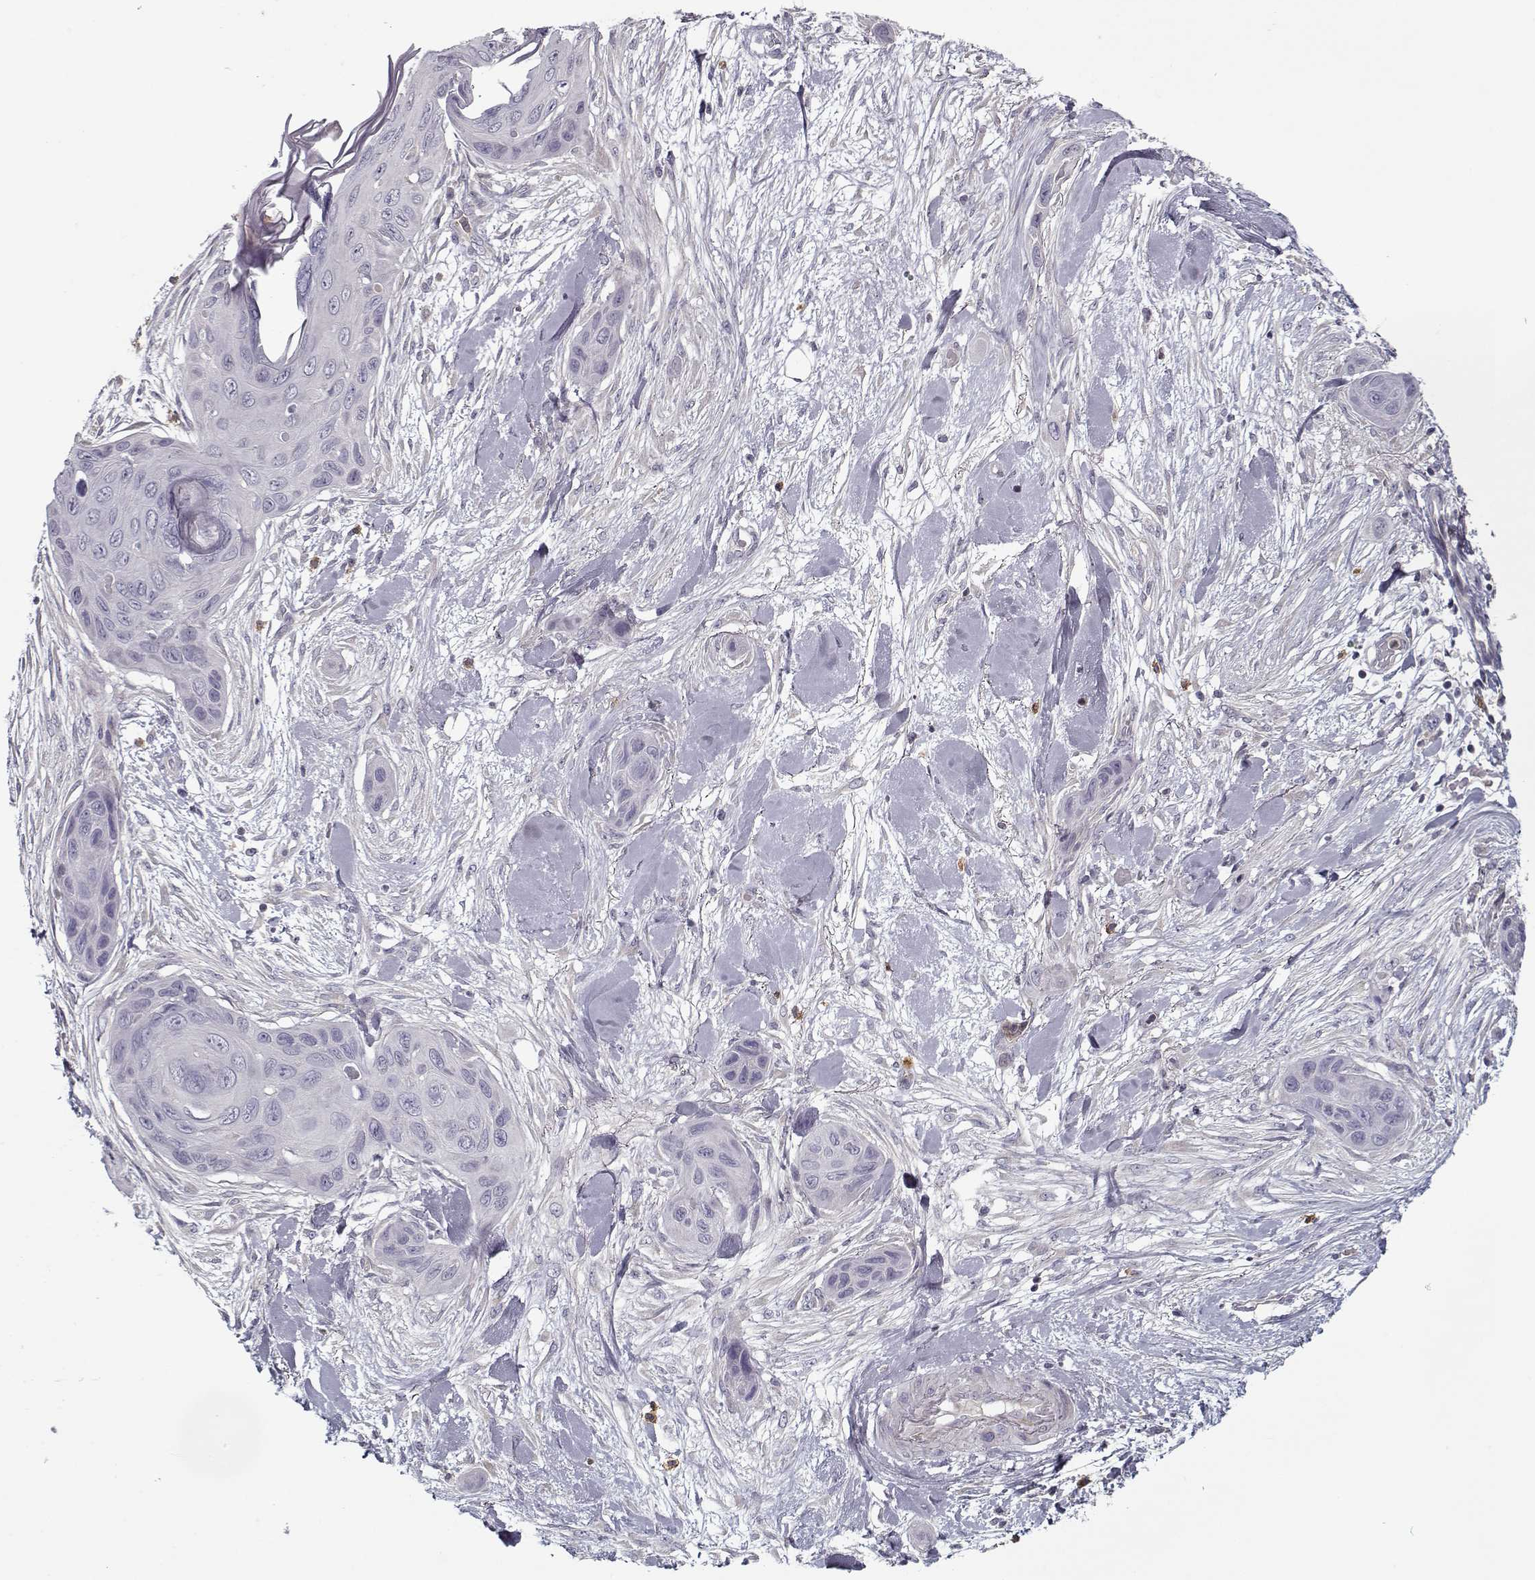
{"staining": {"intensity": "negative", "quantity": "none", "location": "none"}, "tissue": "skin cancer", "cell_type": "Tumor cells", "image_type": "cancer", "snomed": [{"axis": "morphology", "description": "Squamous cell carcinoma, NOS"}, {"axis": "topography", "description": "Skin"}], "caption": "There is no significant positivity in tumor cells of skin squamous cell carcinoma. The staining was performed using DAB (3,3'-diaminobenzidine) to visualize the protein expression in brown, while the nuclei were stained in blue with hematoxylin (Magnification: 20x).", "gene": "UNC13D", "patient": {"sex": "male", "age": 82}}